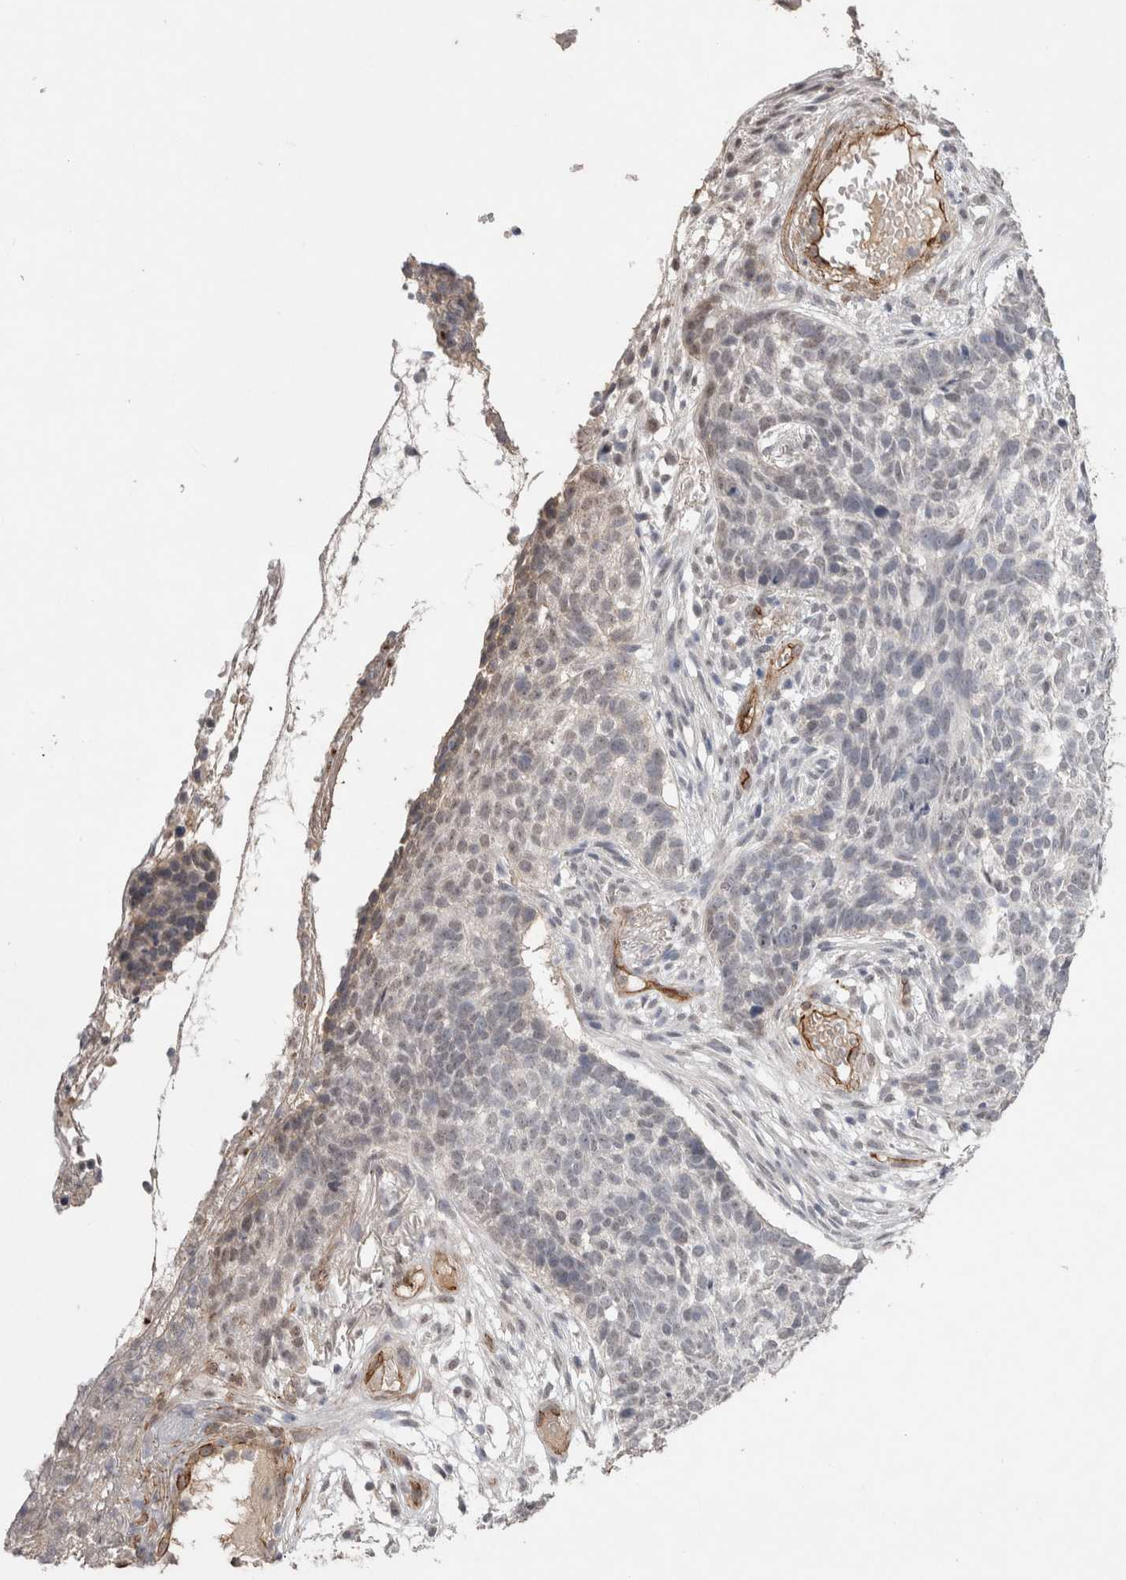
{"staining": {"intensity": "negative", "quantity": "none", "location": "none"}, "tissue": "skin cancer", "cell_type": "Tumor cells", "image_type": "cancer", "snomed": [{"axis": "morphology", "description": "Basal cell carcinoma"}, {"axis": "topography", "description": "Skin"}], "caption": "Immunohistochemistry (IHC) histopathology image of skin basal cell carcinoma stained for a protein (brown), which exhibits no expression in tumor cells.", "gene": "CDH13", "patient": {"sex": "male", "age": 85}}